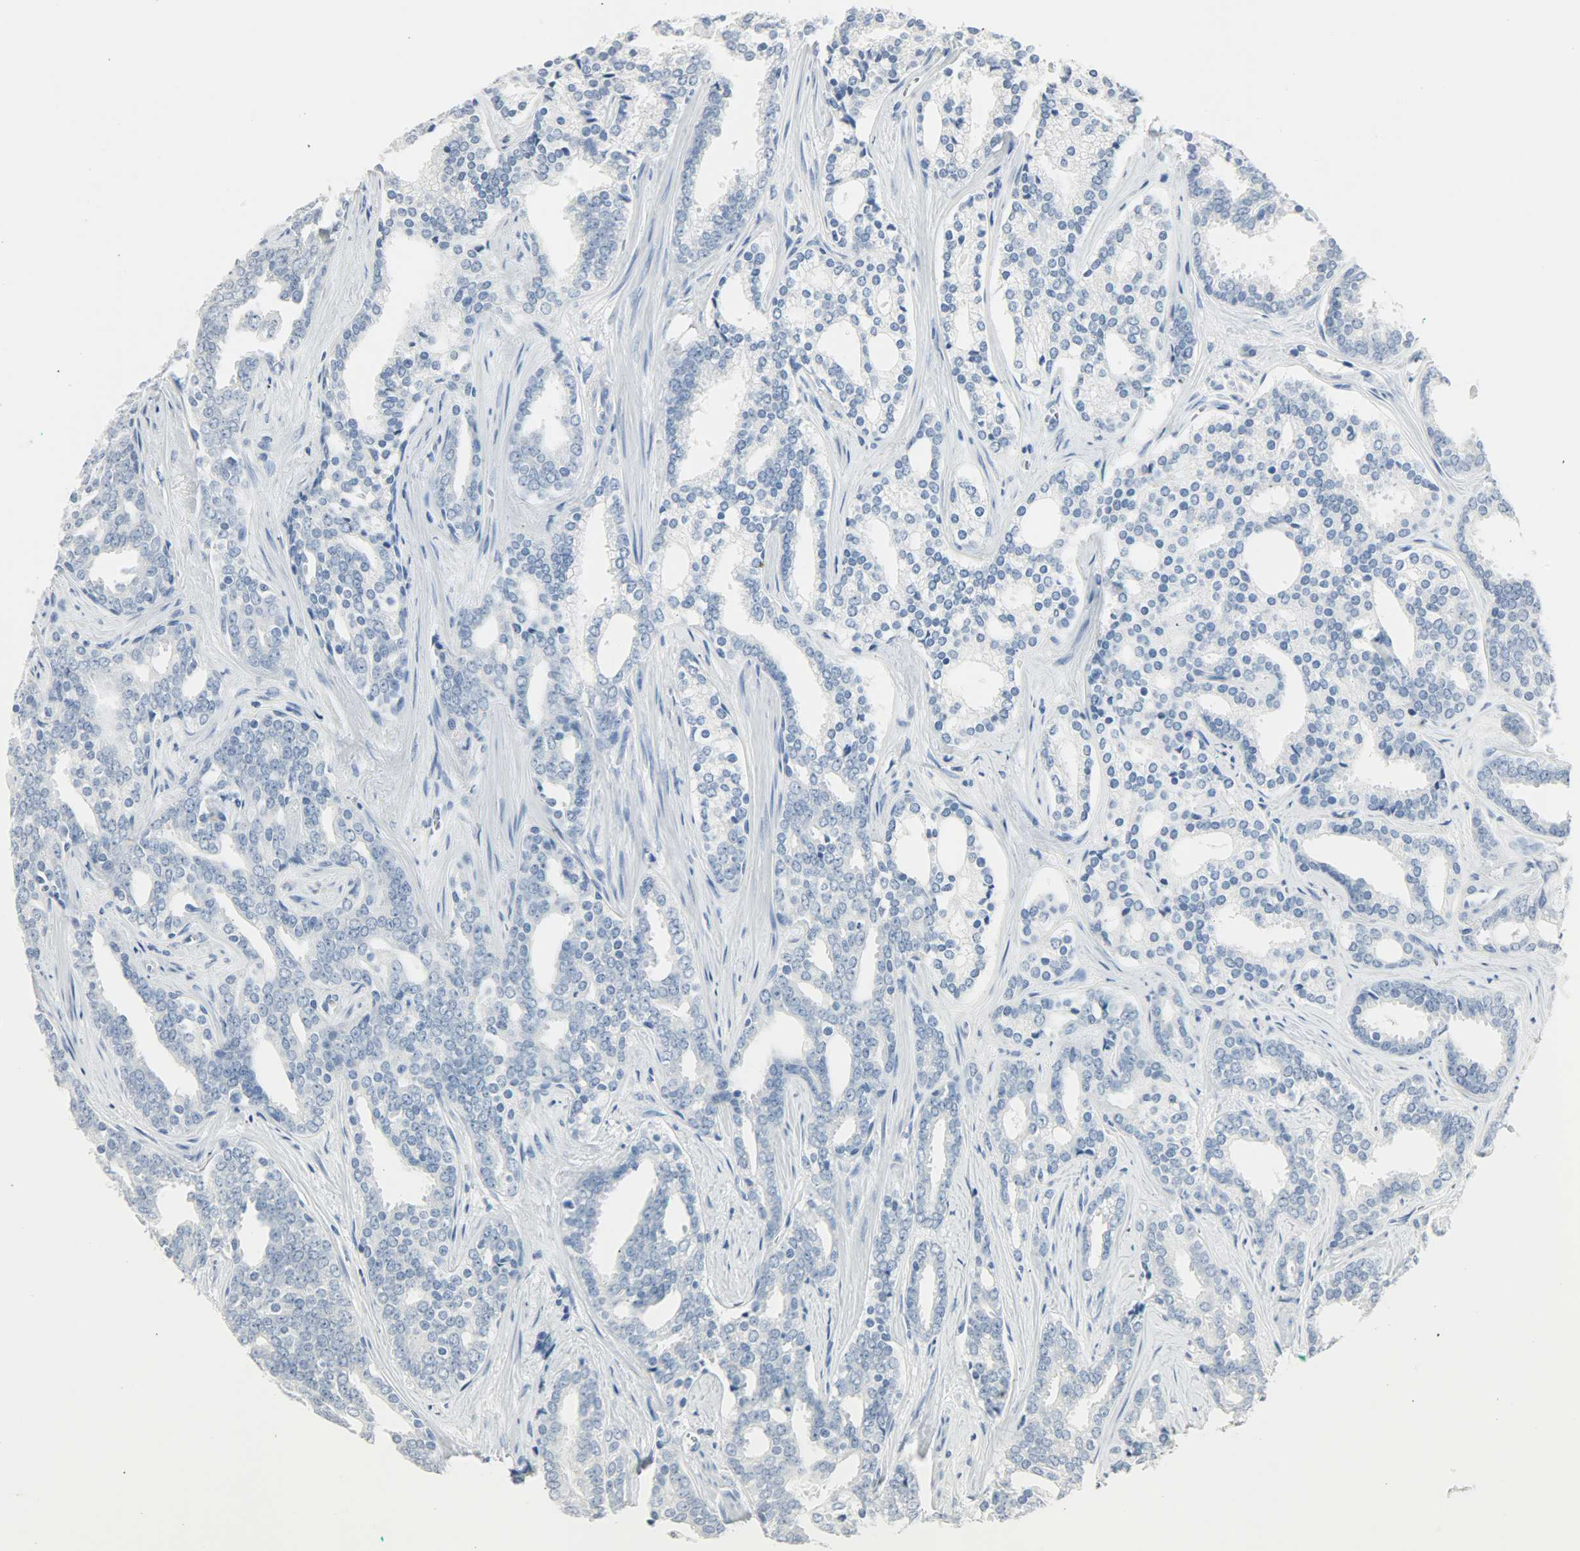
{"staining": {"intensity": "negative", "quantity": "none", "location": "none"}, "tissue": "prostate cancer", "cell_type": "Tumor cells", "image_type": "cancer", "snomed": [{"axis": "morphology", "description": "Adenocarcinoma, High grade"}, {"axis": "topography", "description": "Prostate"}], "caption": "A photomicrograph of prostate cancer stained for a protein displays no brown staining in tumor cells.", "gene": "PTPN6", "patient": {"sex": "male", "age": 67}}